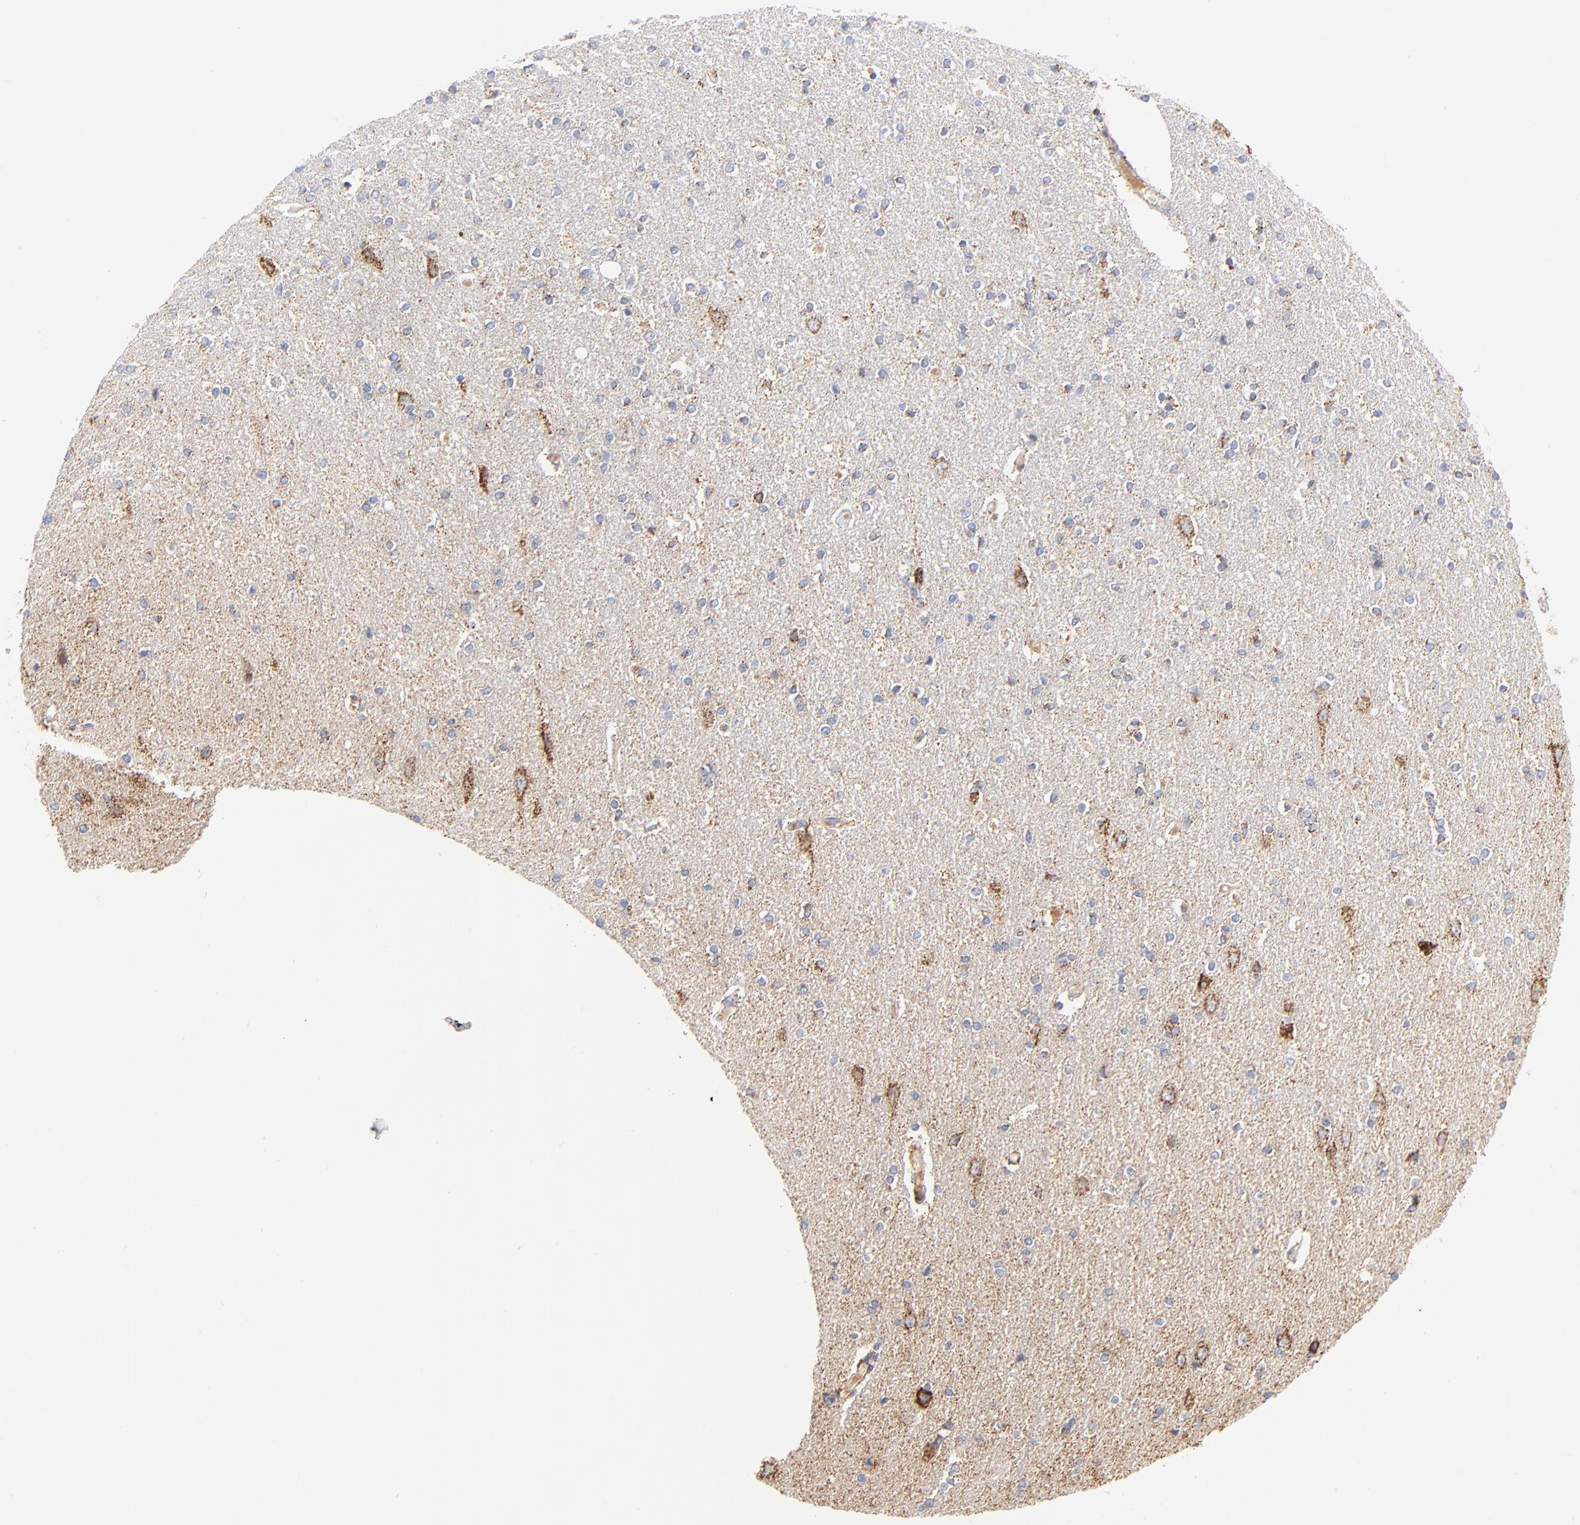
{"staining": {"intensity": "moderate", "quantity": "<25%", "location": "cytoplasmic/membranous"}, "tissue": "caudate", "cell_type": "Glial cells", "image_type": "normal", "snomed": [{"axis": "morphology", "description": "Normal tissue, NOS"}, {"axis": "topography", "description": "Lateral ventricle wall"}], "caption": "Immunohistochemistry (IHC) staining of unremarkable caudate, which displays low levels of moderate cytoplasmic/membranous staining in approximately <25% of glial cells indicating moderate cytoplasmic/membranous protein staining. The staining was performed using DAB (3,3'-diaminobenzidine) (brown) for protein detection and nuclei were counterstained in hematoxylin (blue).", "gene": "DLAT", "patient": {"sex": "female", "age": 54}}